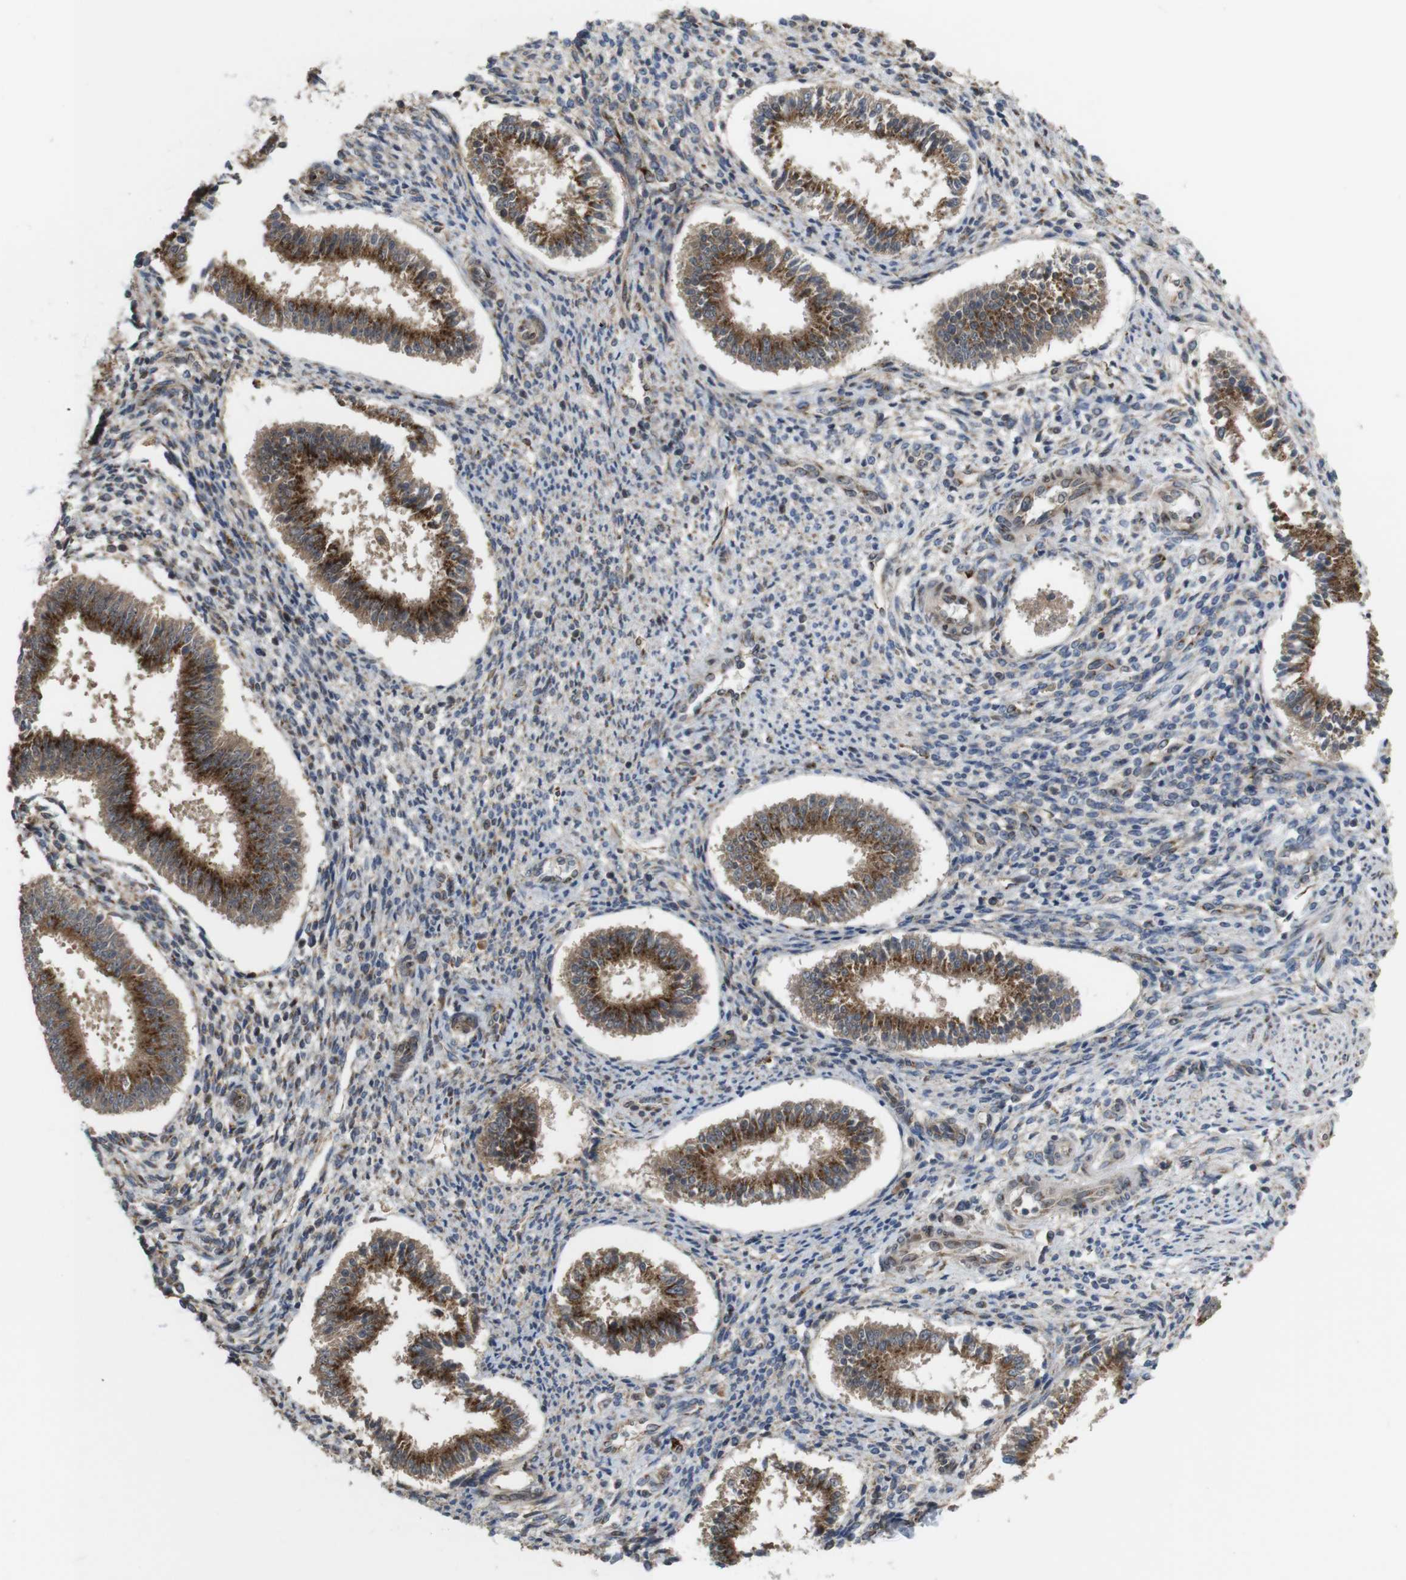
{"staining": {"intensity": "negative", "quantity": "none", "location": "none"}, "tissue": "endometrium", "cell_type": "Cells in endometrial stroma", "image_type": "normal", "snomed": [{"axis": "morphology", "description": "Normal tissue, NOS"}, {"axis": "topography", "description": "Endometrium"}], "caption": "Immunohistochemistry (IHC) image of benign endometrium stained for a protein (brown), which displays no staining in cells in endometrial stroma. Brightfield microscopy of immunohistochemistry (IHC) stained with DAB (brown) and hematoxylin (blue), captured at high magnification.", "gene": "EFCAB14", "patient": {"sex": "female", "age": 35}}